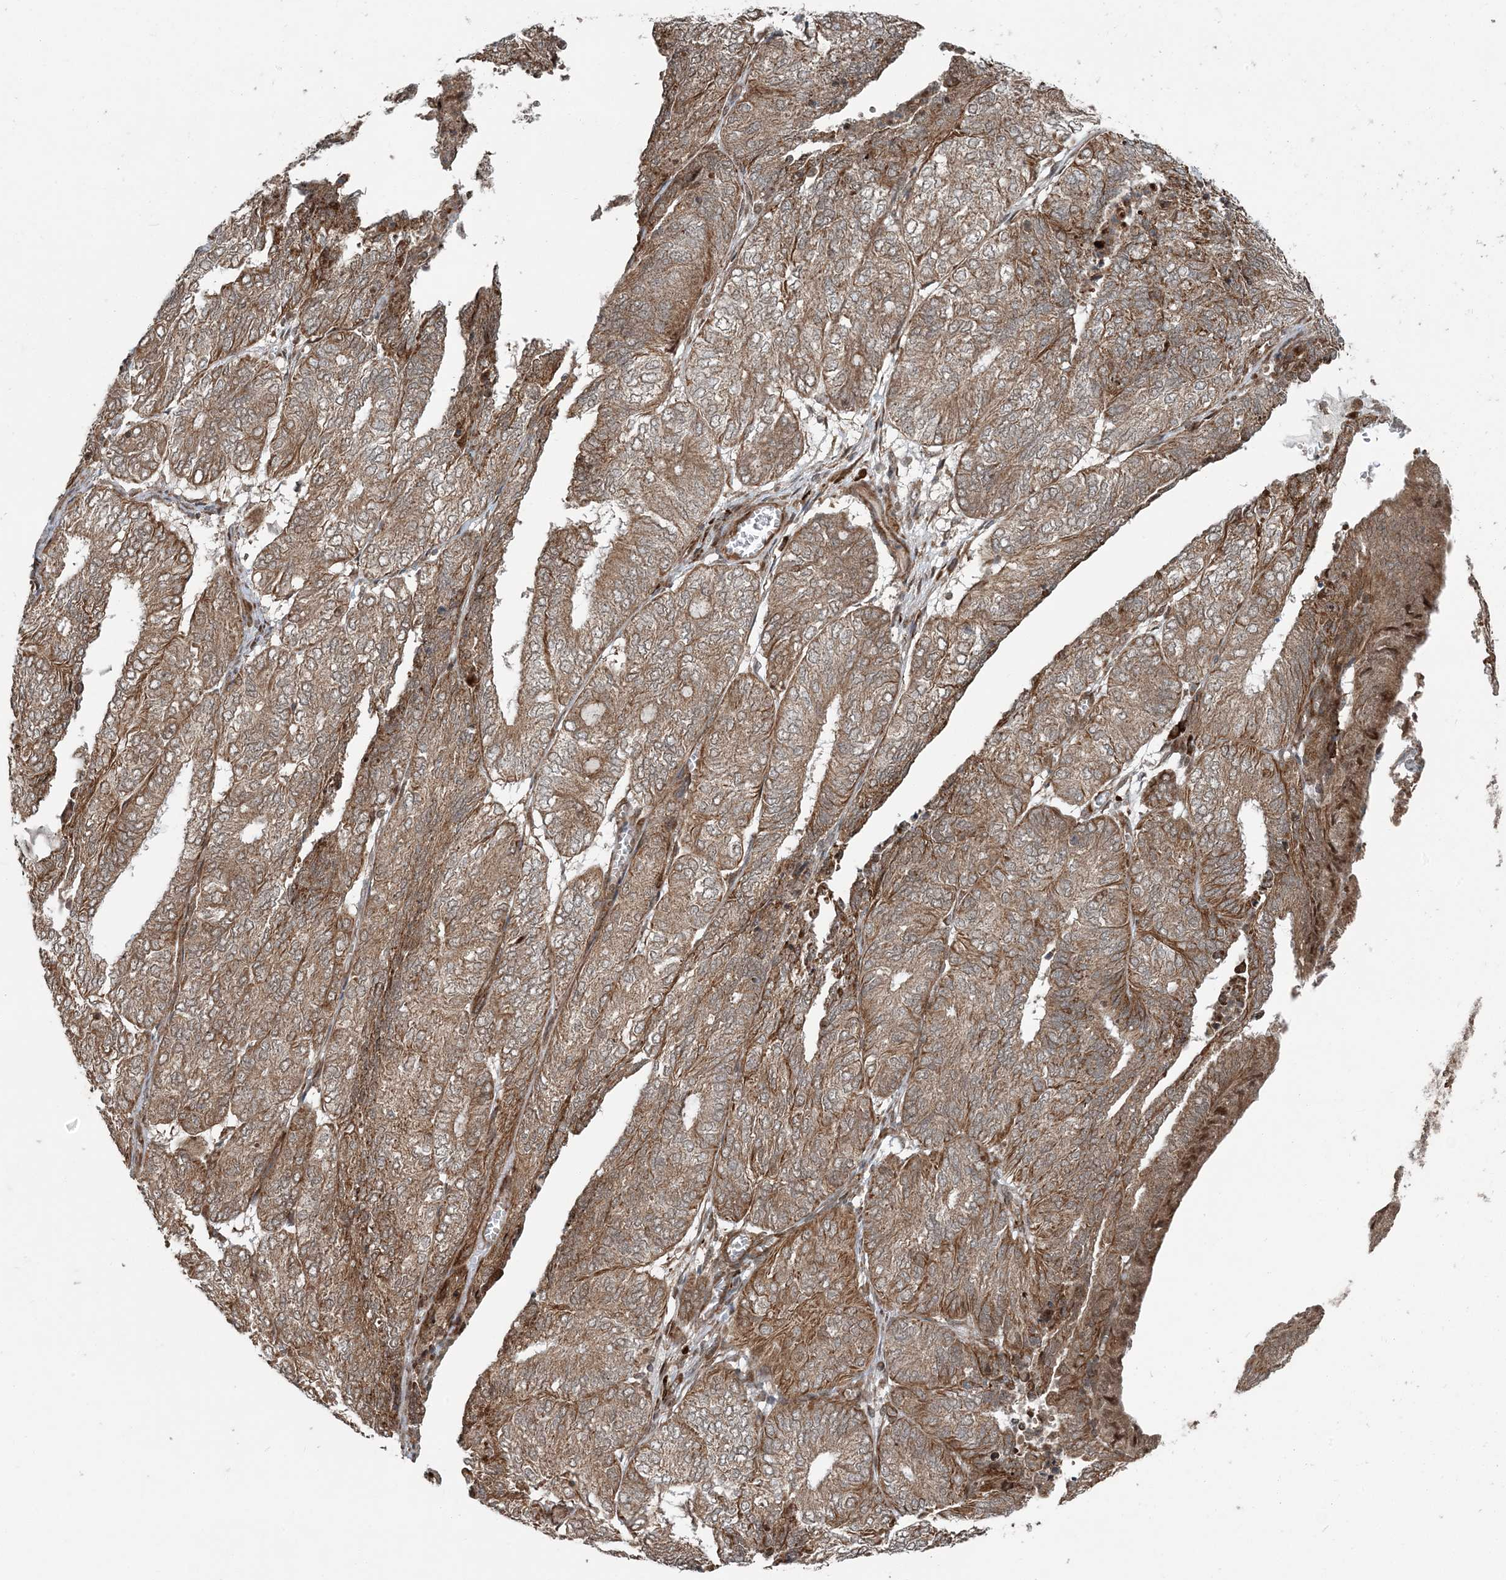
{"staining": {"intensity": "moderate", "quantity": ">75%", "location": "cytoplasmic/membranous"}, "tissue": "endometrial cancer", "cell_type": "Tumor cells", "image_type": "cancer", "snomed": [{"axis": "morphology", "description": "Adenocarcinoma, NOS"}, {"axis": "topography", "description": "Uterus"}], "caption": "Immunohistochemical staining of human endometrial cancer (adenocarcinoma) shows medium levels of moderate cytoplasmic/membranous protein expression in approximately >75% of tumor cells. (IHC, brightfield microscopy, high magnification).", "gene": "EDEM2", "patient": {"sex": "female", "age": 60}}